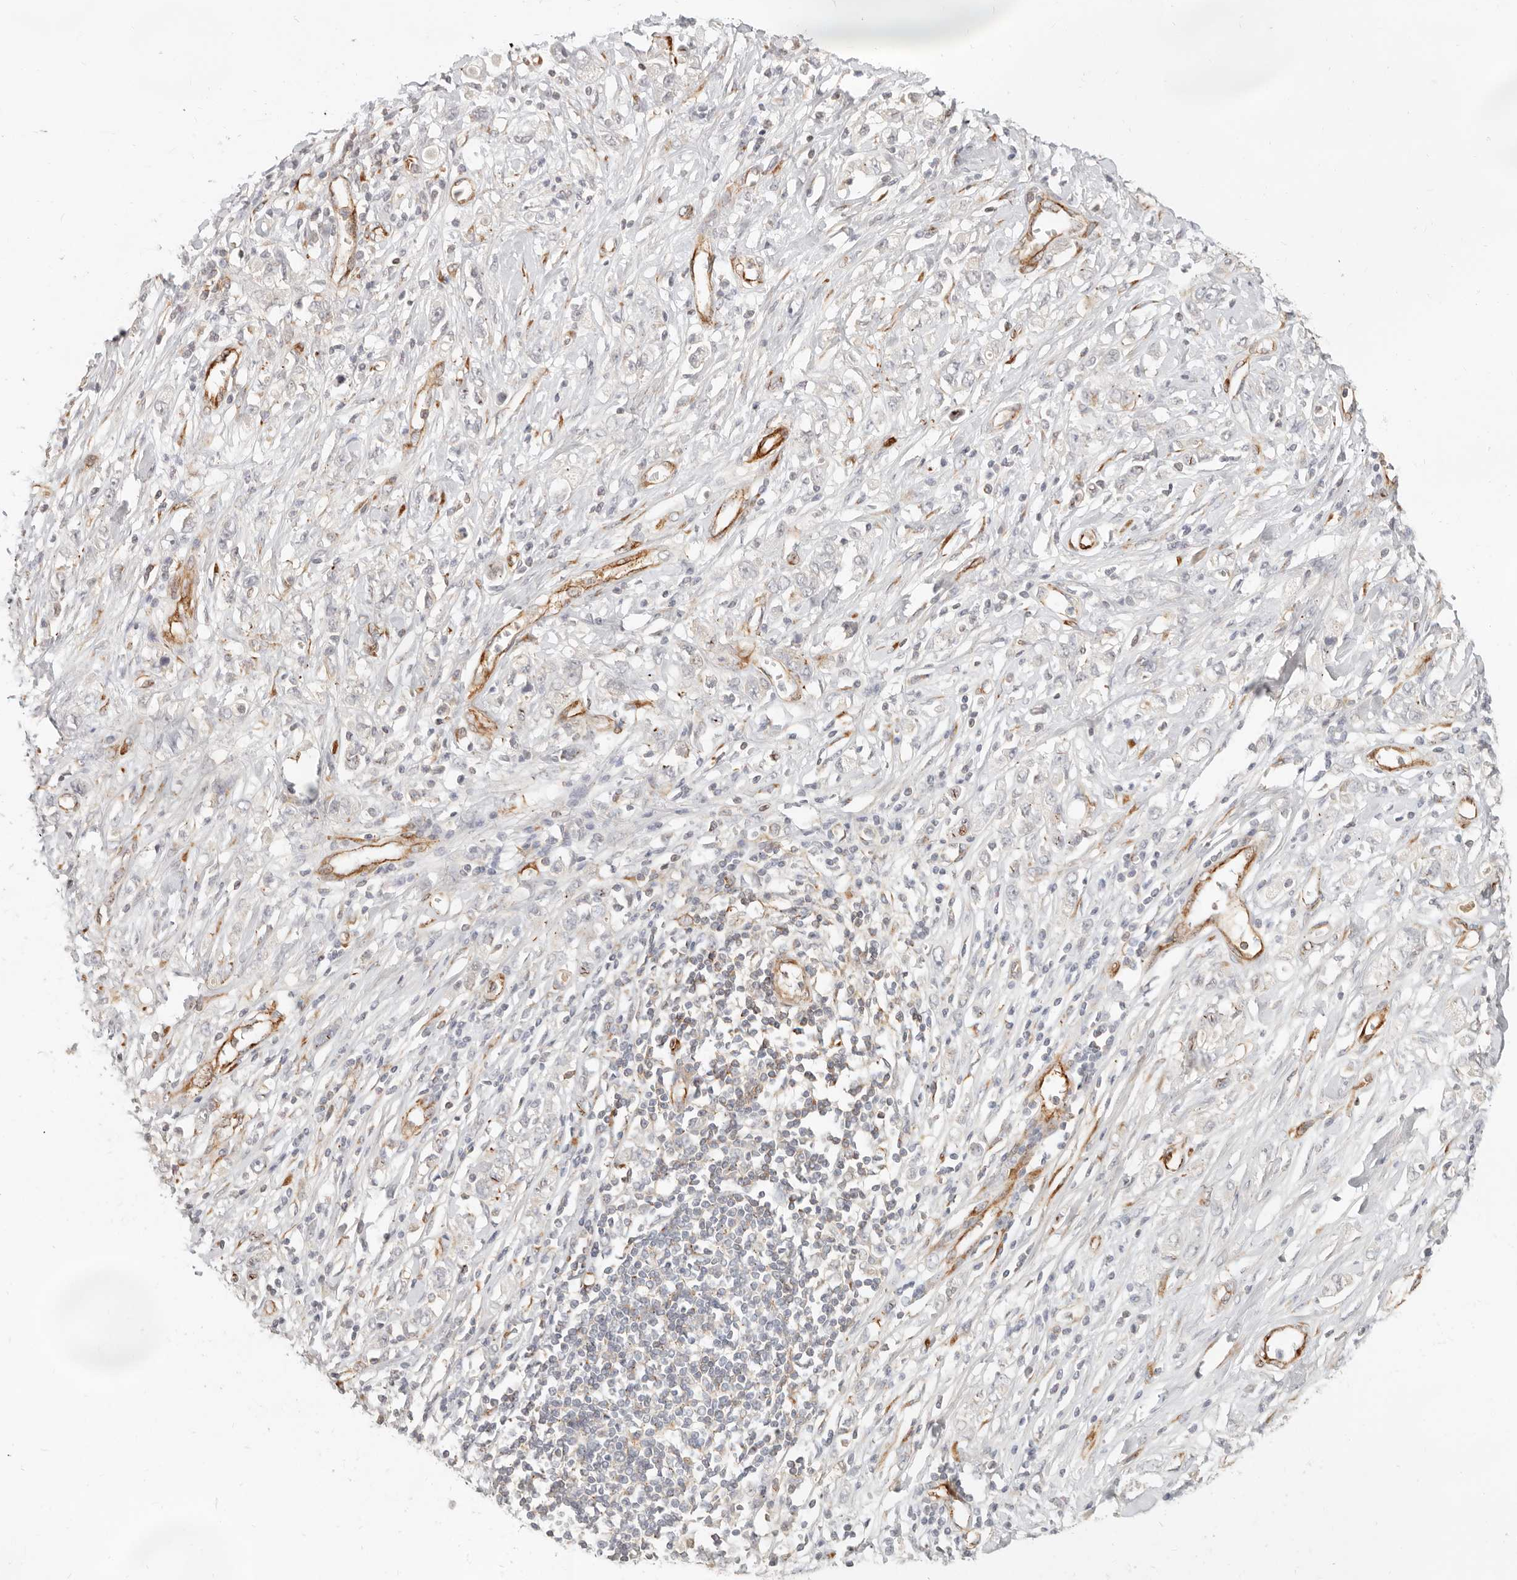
{"staining": {"intensity": "negative", "quantity": "none", "location": "none"}, "tissue": "stomach cancer", "cell_type": "Tumor cells", "image_type": "cancer", "snomed": [{"axis": "morphology", "description": "Adenocarcinoma, NOS"}, {"axis": "topography", "description": "Stomach"}], "caption": "DAB (3,3'-diaminobenzidine) immunohistochemical staining of stomach cancer displays no significant staining in tumor cells.", "gene": "SASS6", "patient": {"sex": "female", "age": 76}}